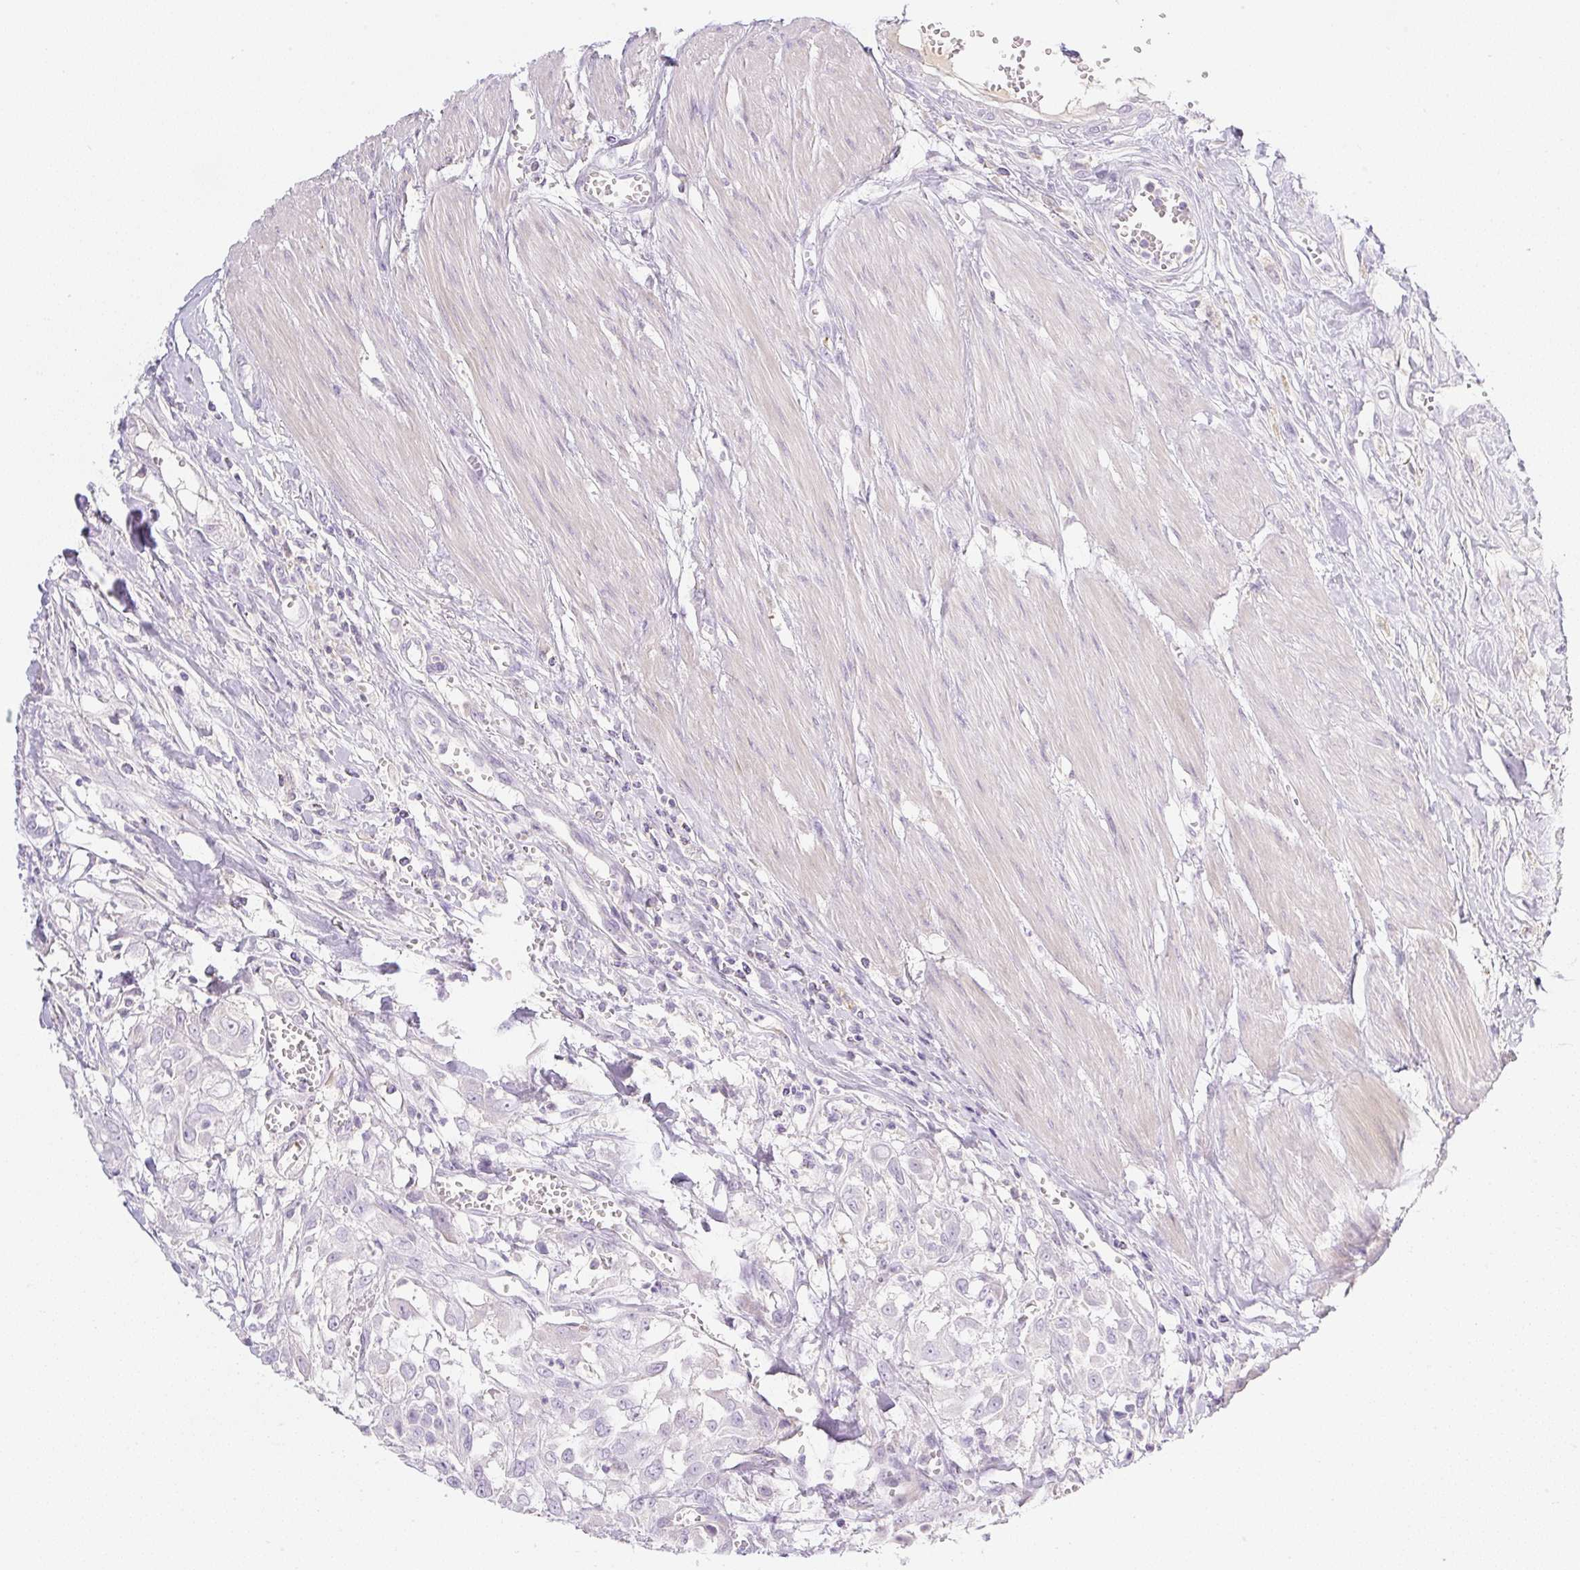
{"staining": {"intensity": "negative", "quantity": "none", "location": "none"}, "tissue": "urothelial cancer", "cell_type": "Tumor cells", "image_type": "cancer", "snomed": [{"axis": "morphology", "description": "Urothelial carcinoma, High grade"}, {"axis": "topography", "description": "Urinary bladder"}], "caption": "High power microscopy histopathology image of an immunohistochemistry histopathology image of urothelial carcinoma (high-grade), revealing no significant positivity in tumor cells.", "gene": "MIA2", "patient": {"sex": "male", "age": 57}}